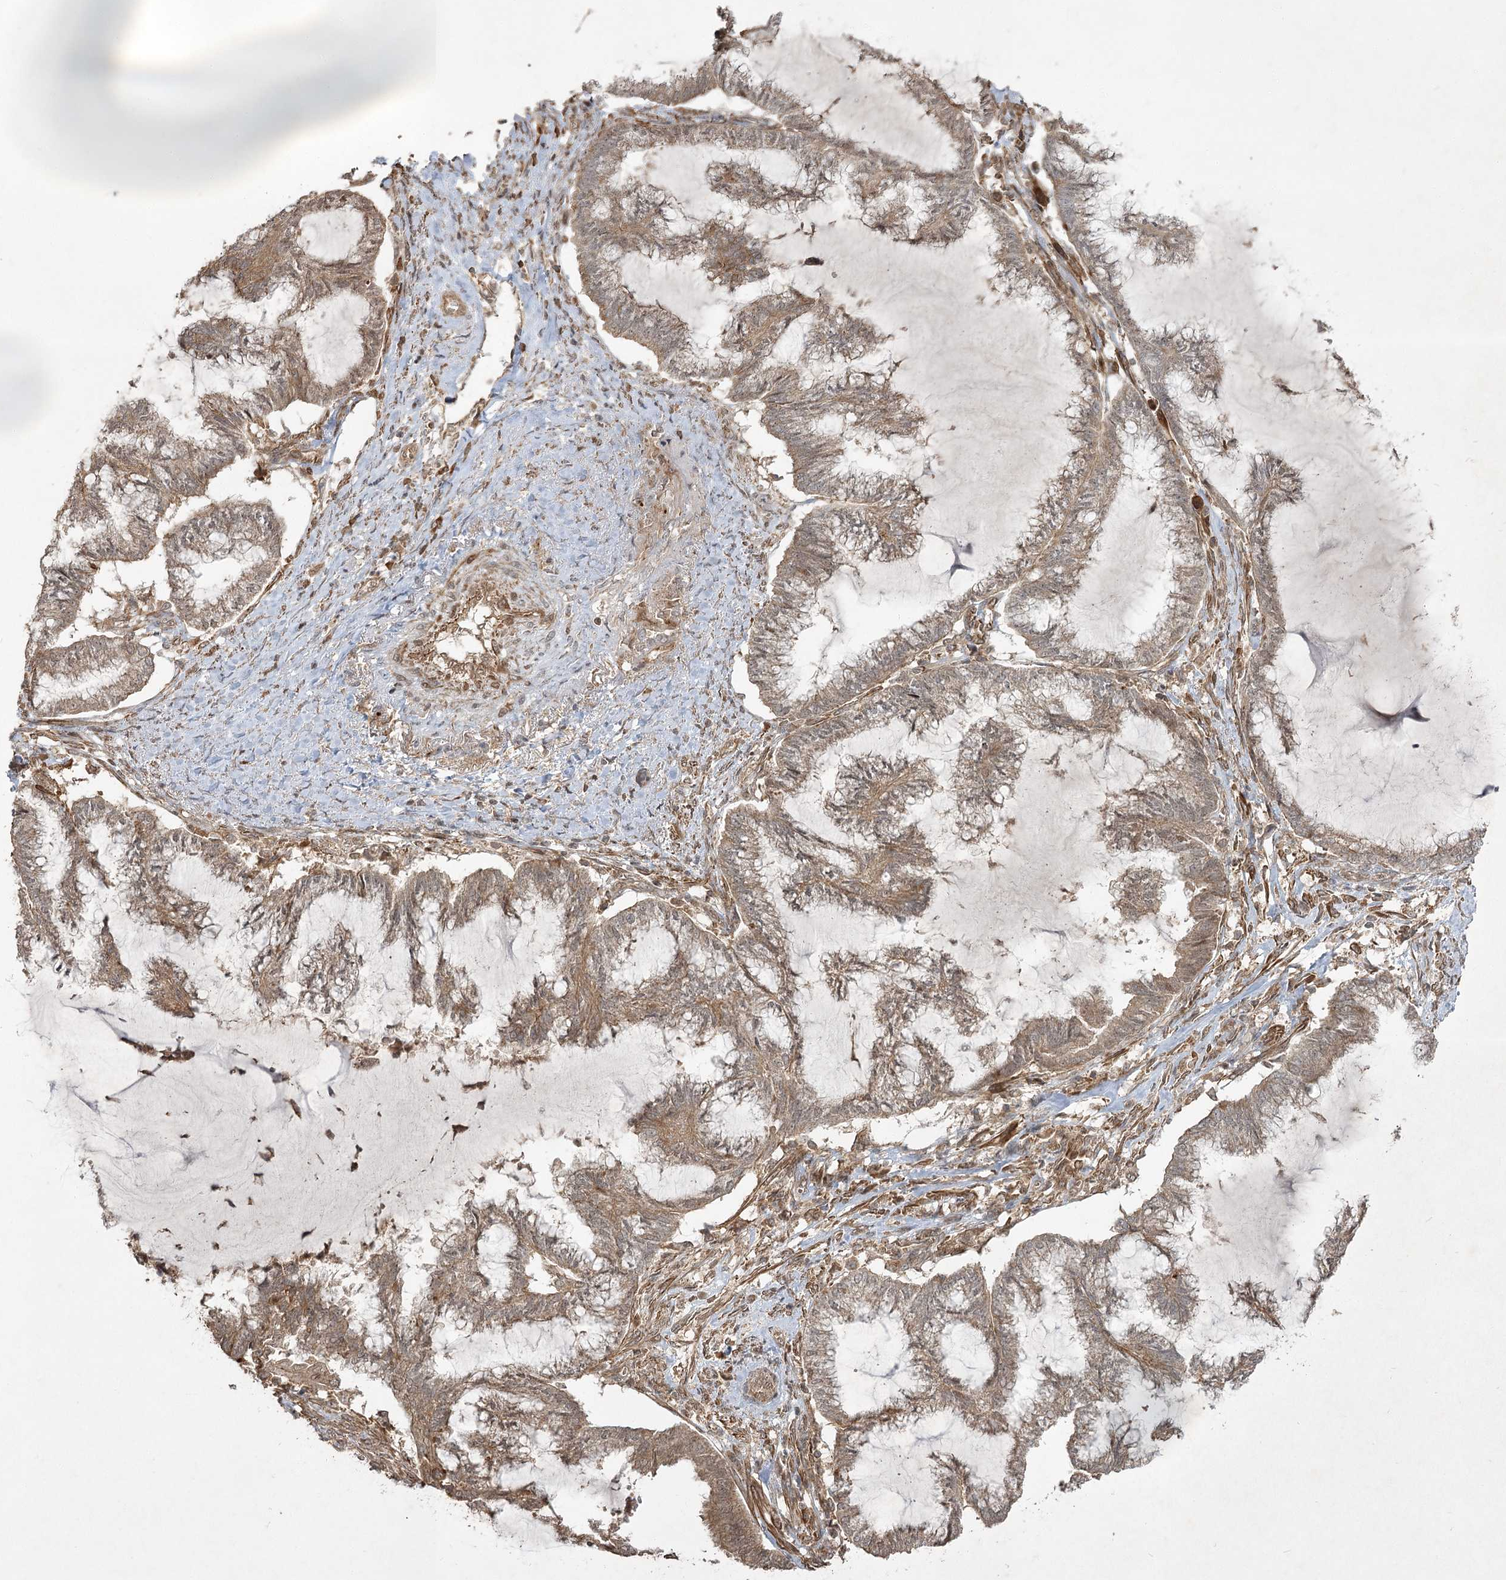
{"staining": {"intensity": "moderate", "quantity": ">75%", "location": "cytoplasmic/membranous,nuclear"}, "tissue": "endometrial cancer", "cell_type": "Tumor cells", "image_type": "cancer", "snomed": [{"axis": "morphology", "description": "Adenocarcinoma, NOS"}, {"axis": "topography", "description": "Endometrium"}], "caption": "Immunohistochemistry micrograph of neoplastic tissue: endometrial cancer (adenocarcinoma) stained using immunohistochemistry reveals medium levels of moderate protein expression localized specifically in the cytoplasmic/membranous and nuclear of tumor cells, appearing as a cytoplasmic/membranous and nuclear brown color.", "gene": "CPLANE1", "patient": {"sex": "female", "age": 86}}